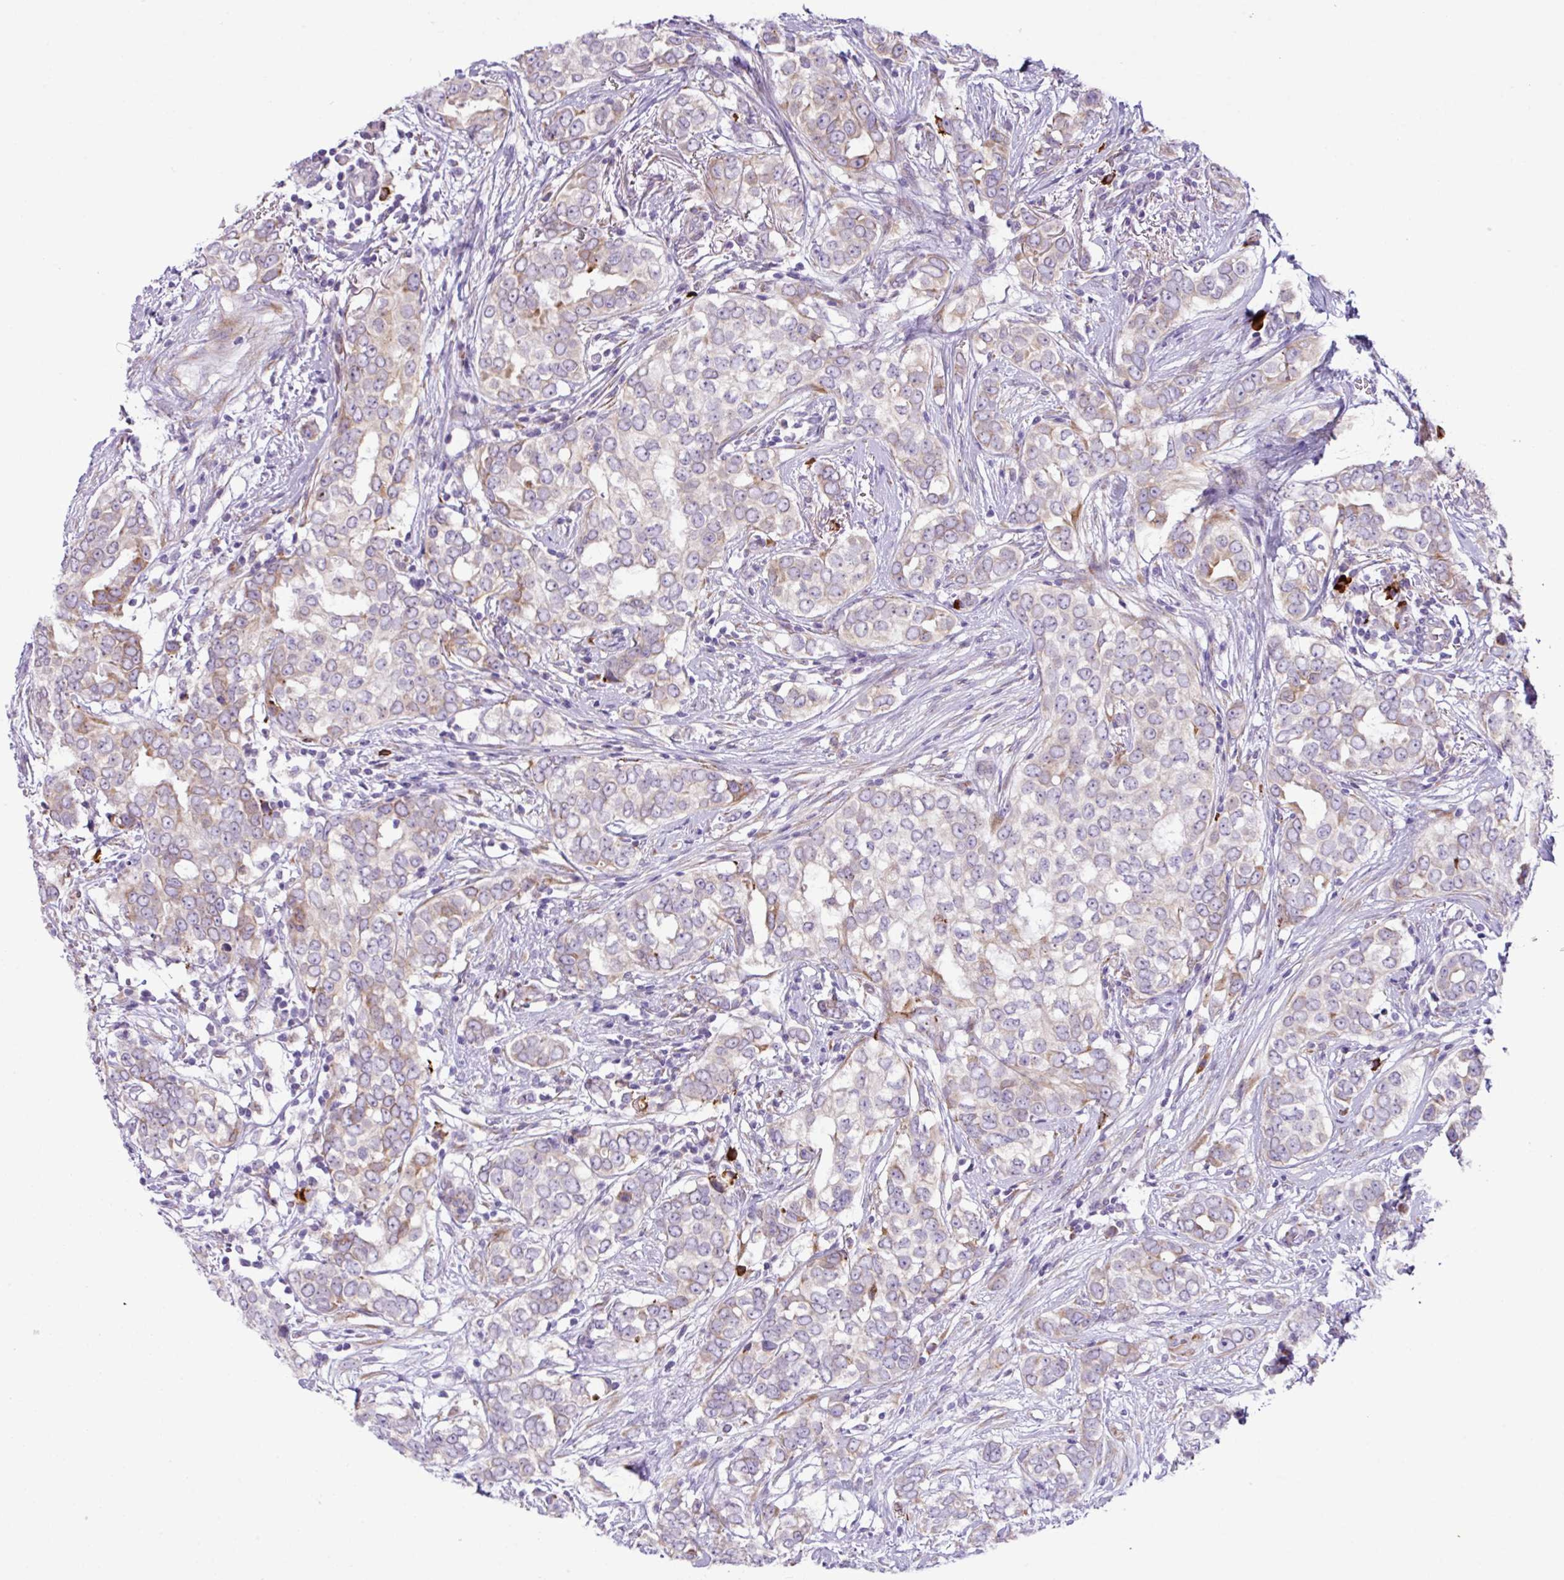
{"staining": {"intensity": "moderate", "quantity": "<25%", "location": "cytoplasmic/membranous"}, "tissue": "breast cancer", "cell_type": "Tumor cells", "image_type": "cancer", "snomed": [{"axis": "morphology", "description": "Lobular carcinoma"}, {"axis": "topography", "description": "Breast"}], "caption": "High-magnification brightfield microscopy of lobular carcinoma (breast) stained with DAB (brown) and counterstained with hematoxylin (blue). tumor cells exhibit moderate cytoplasmic/membranous expression is seen in about<25% of cells.", "gene": "RGS21", "patient": {"sex": "female", "age": 51}}